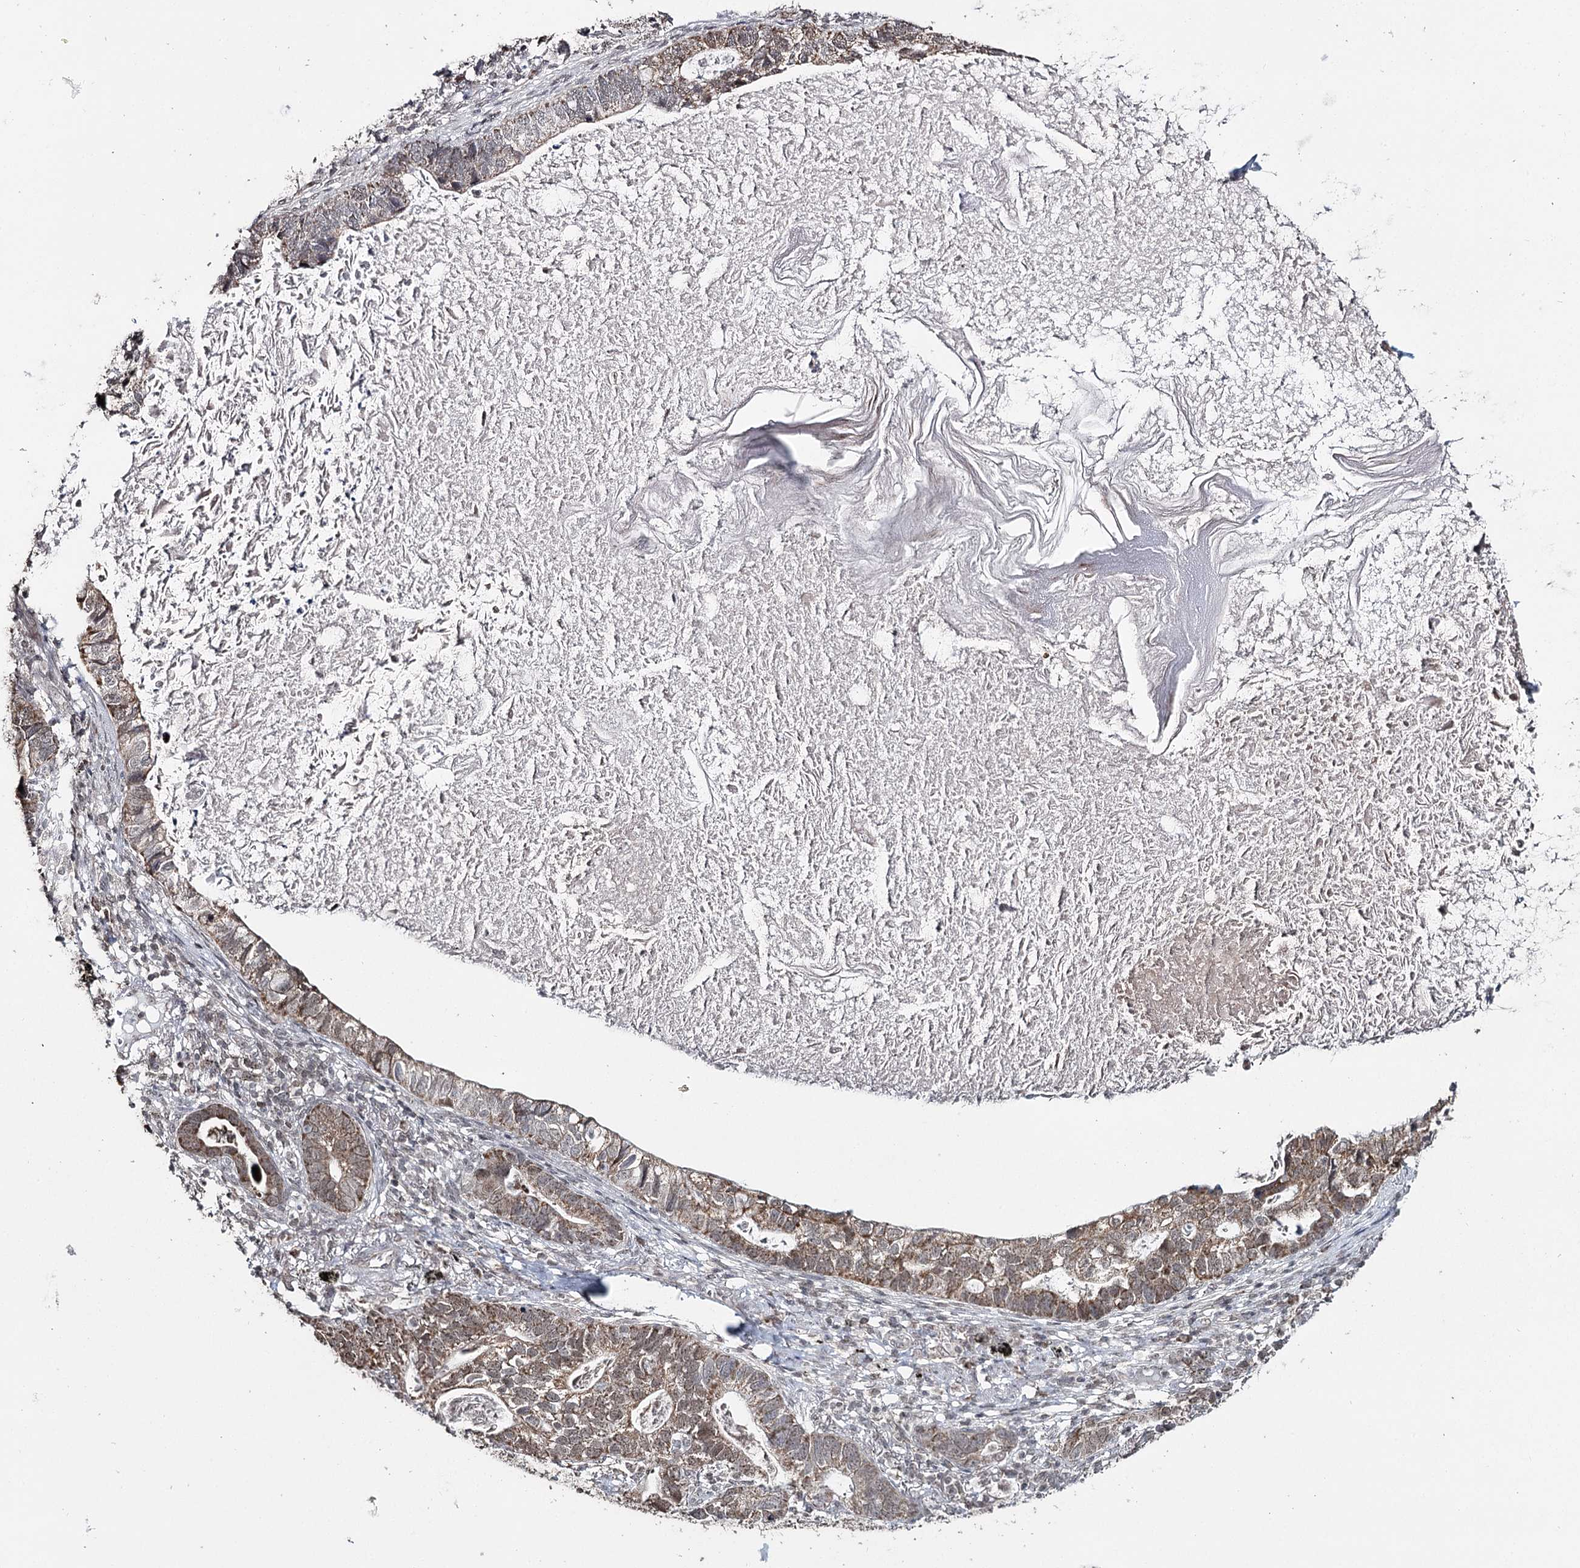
{"staining": {"intensity": "moderate", "quantity": ">75%", "location": "cytoplasmic/membranous"}, "tissue": "lung cancer", "cell_type": "Tumor cells", "image_type": "cancer", "snomed": [{"axis": "morphology", "description": "Adenocarcinoma, NOS"}, {"axis": "topography", "description": "Lung"}], "caption": "High-power microscopy captured an immunohistochemistry micrograph of lung cancer, revealing moderate cytoplasmic/membranous expression in approximately >75% of tumor cells.", "gene": "PDHX", "patient": {"sex": "male", "age": 67}}